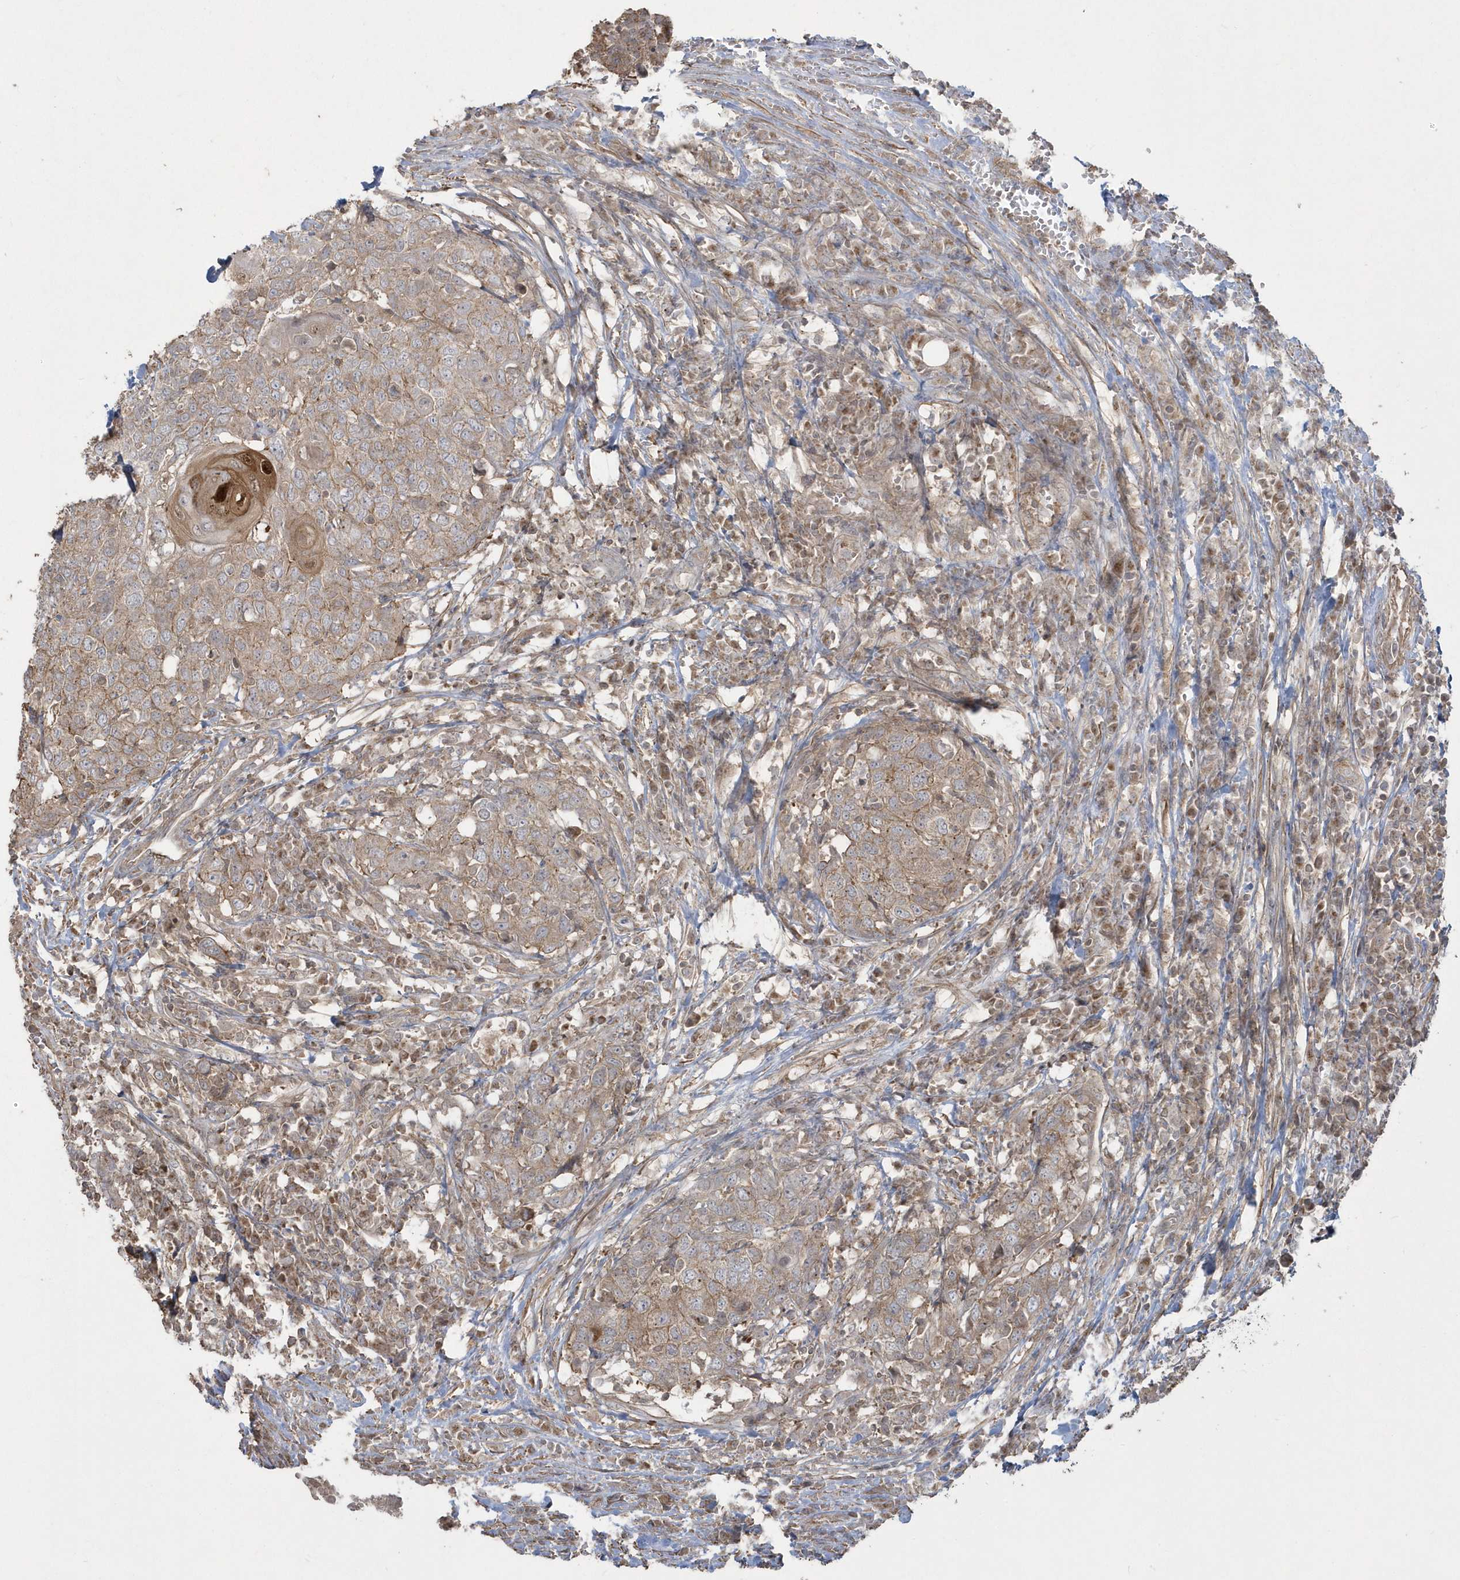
{"staining": {"intensity": "weak", "quantity": "25%-75%", "location": "cytoplasmic/membranous"}, "tissue": "head and neck cancer", "cell_type": "Tumor cells", "image_type": "cancer", "snomed": [{"axis": "morphology", "description": "Squamous cell carcinoma, NOS"}, {"axis": "topography", "description": "Head-Neck"}], "caption": "Head and neck cancer (squamous cell carcinoma) stained with a brown dye reveals weak cytoplasmic/membranous positive positivity in approximately 25%-75% of tumor cells.", "gene": "ARMC8", "patient": {"sex": "male", "age": 66}}